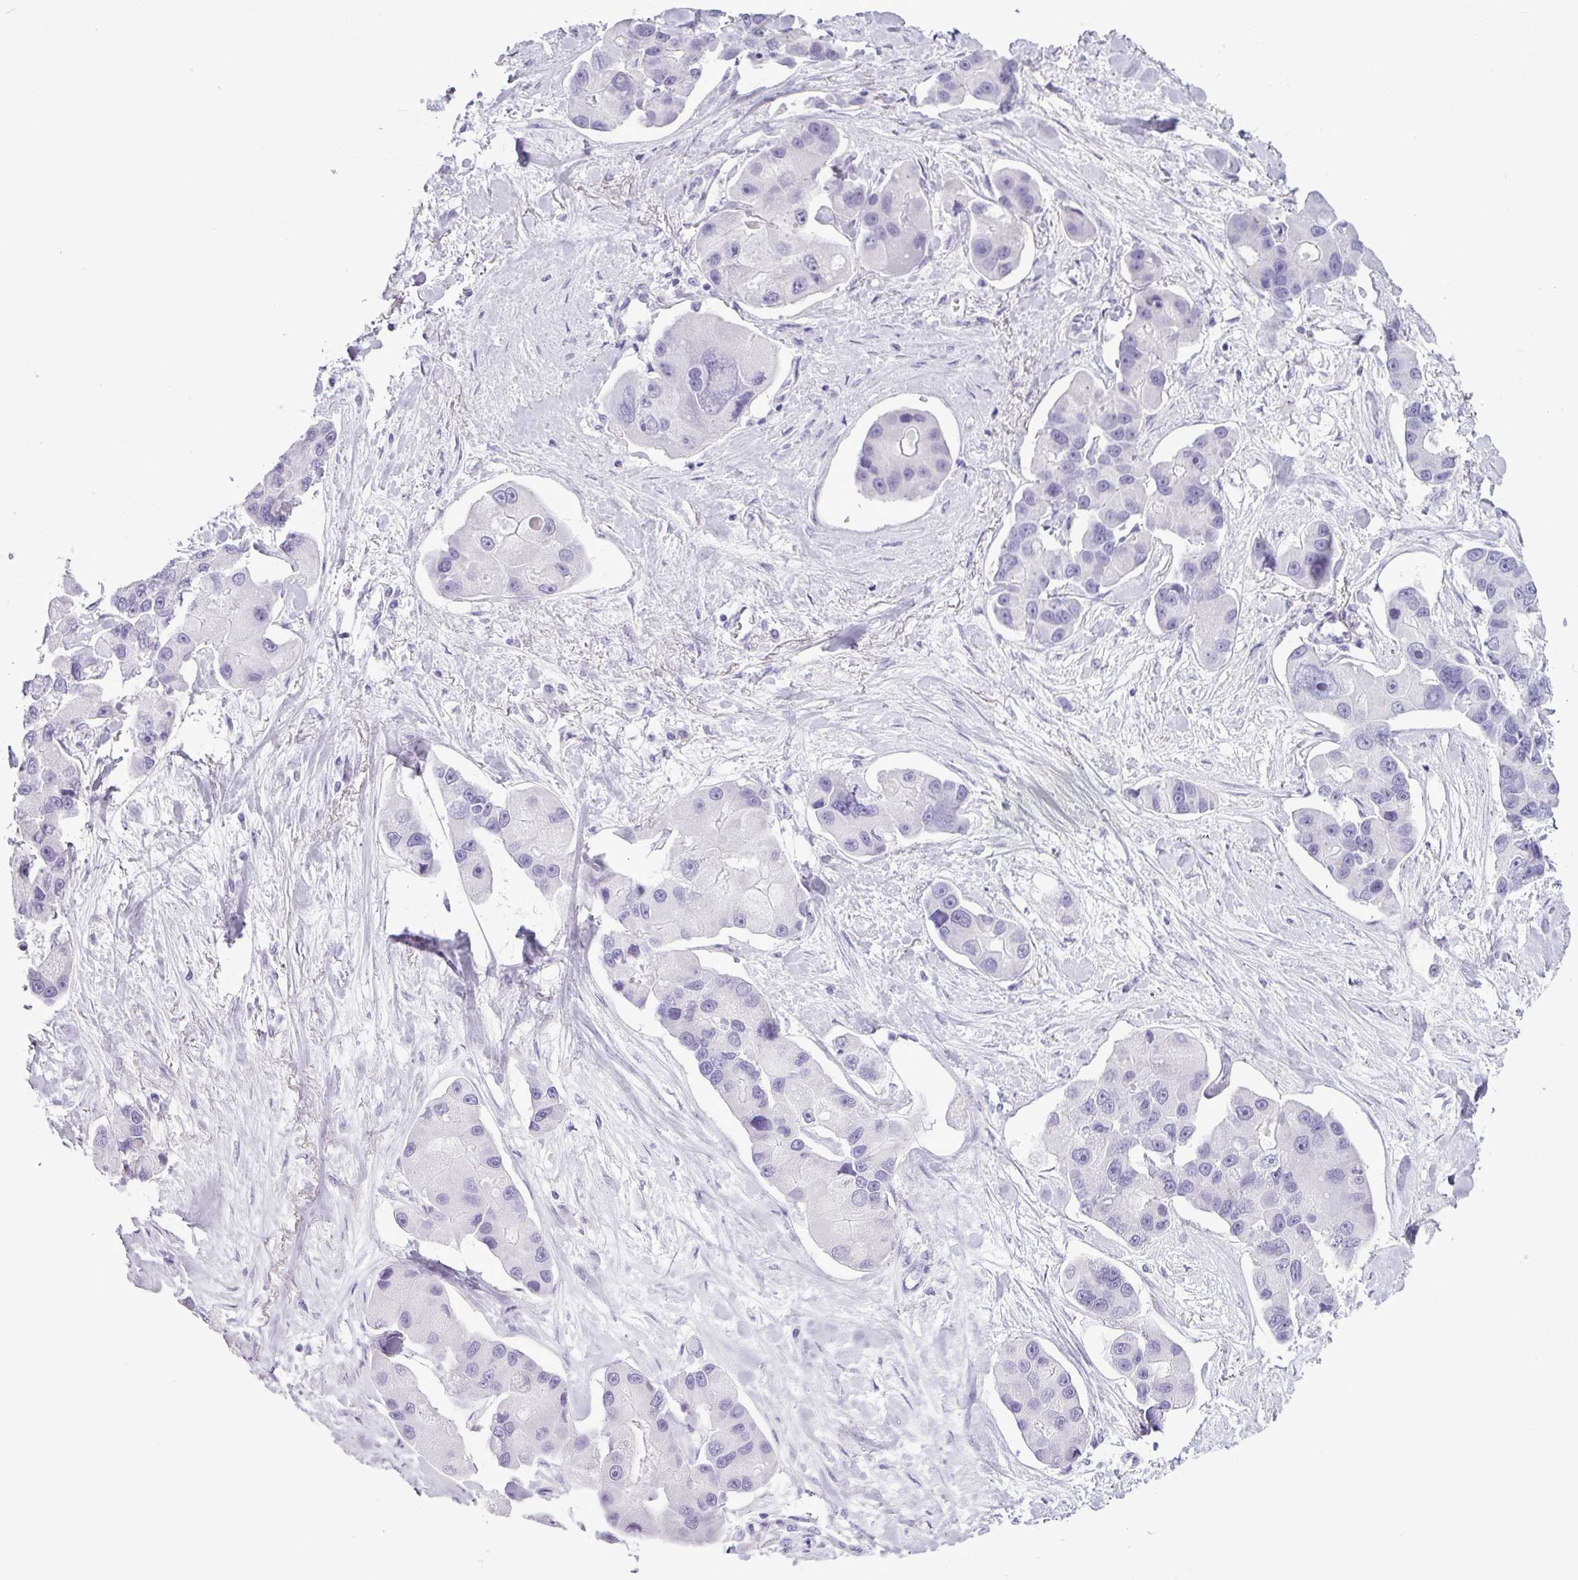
{"staining": {"intensity": "negative", "quantity": "none", "location": "none"}, "tissue": "lung cancer", "cell_type": "Tumor cells", "image_type": "cancer", "snomed": [{"axis": "morphology", "description": "Adenocarcinoma, NOS"}, {"axis": "topography", "description": "Lung"}], "caption": "Lung cancer was stained to show a protein in brown. There is no significant staining in tumor cells. Brightfield microscopy of IHC stained with DAB (brown) and hematoxylin (blue), captured at high magnification.", "gene": "AMY1B", "patient": {"sex": "female", "age": 54}}